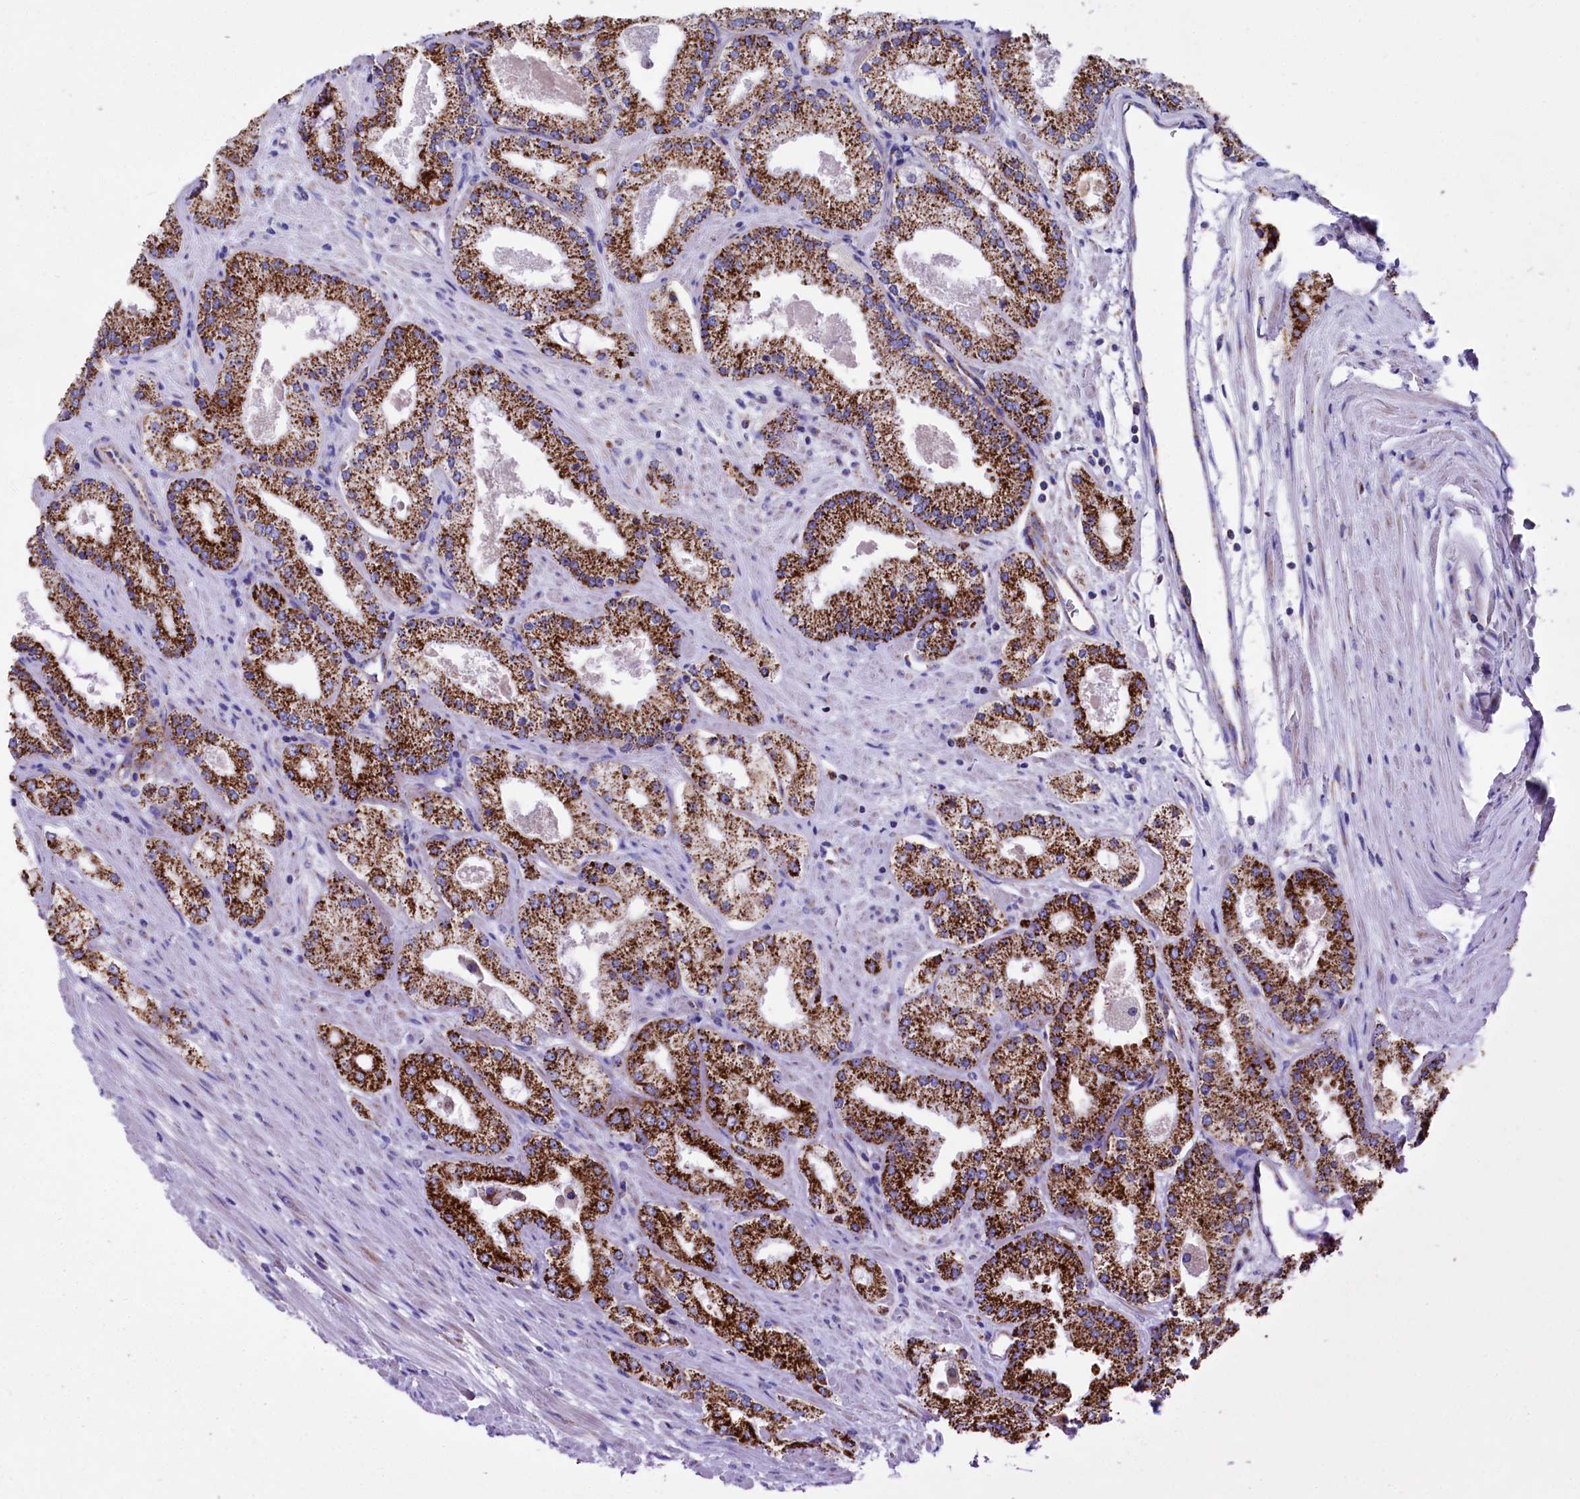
{"staining": {"intensity": "strong", "quantity": ">75%", "location": "cytoplasmic/membranous"}, "tissue": "prostate cancer", "cell_type": "Tumor cells", "image_type": "cancer", "snomed": [{"axis": "morphology", "description": "Adenocarcinoma, Low grade"}, {"axis": "topography", "description": "Prostate"}], "caption": "DAB (3,3'-diaminobenzidine) immunohistochemical staining of prostate cancer reveals strong cytoplasmic/membranous protein expression in about >75% of tumor cells.", "gene": "MMAB", "patient": {"sex": "male", "age": 69}}